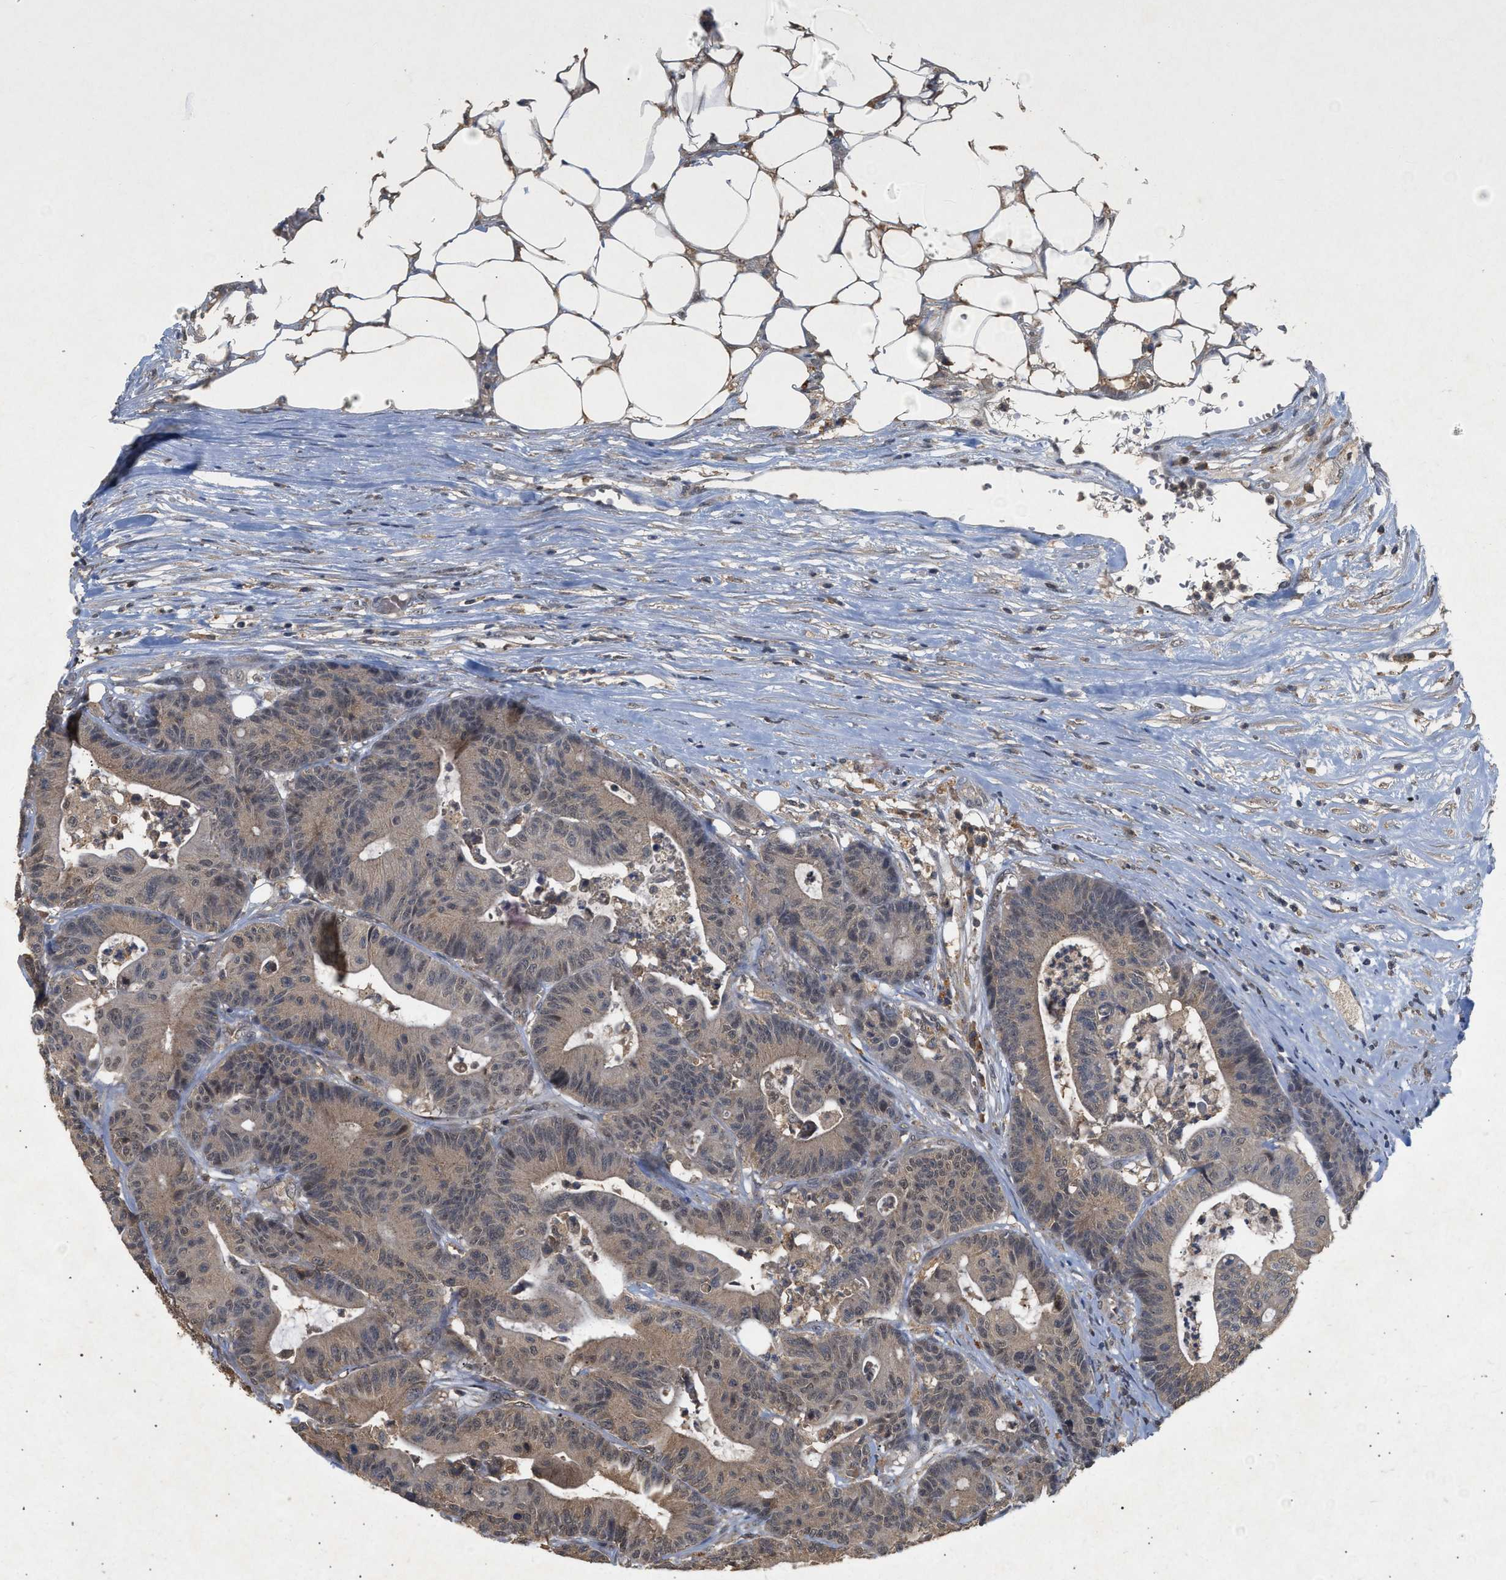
{"staining": {"intensity": "weak", "quantity": "25%-75%", "location": "cytoplasmic/membranous"}, "tissue": "colorectal cancer", "cell_type": "Tumor cells", "image_type": "cancer", "snomed": [{"axis": "morphology", "description": "Adenocarcinoma, NOS"}, {"axis": "topography", "description": "Colon"}], "caption": "DAB immunohistochemical staining of adenocarcinoma (colorectal) displays weak cytoplasmic/membranous protein staining in approximately 25%-75% of tumor cells.", "gene": "FITM1", "patient": {"sex": "female", "age": 84}}